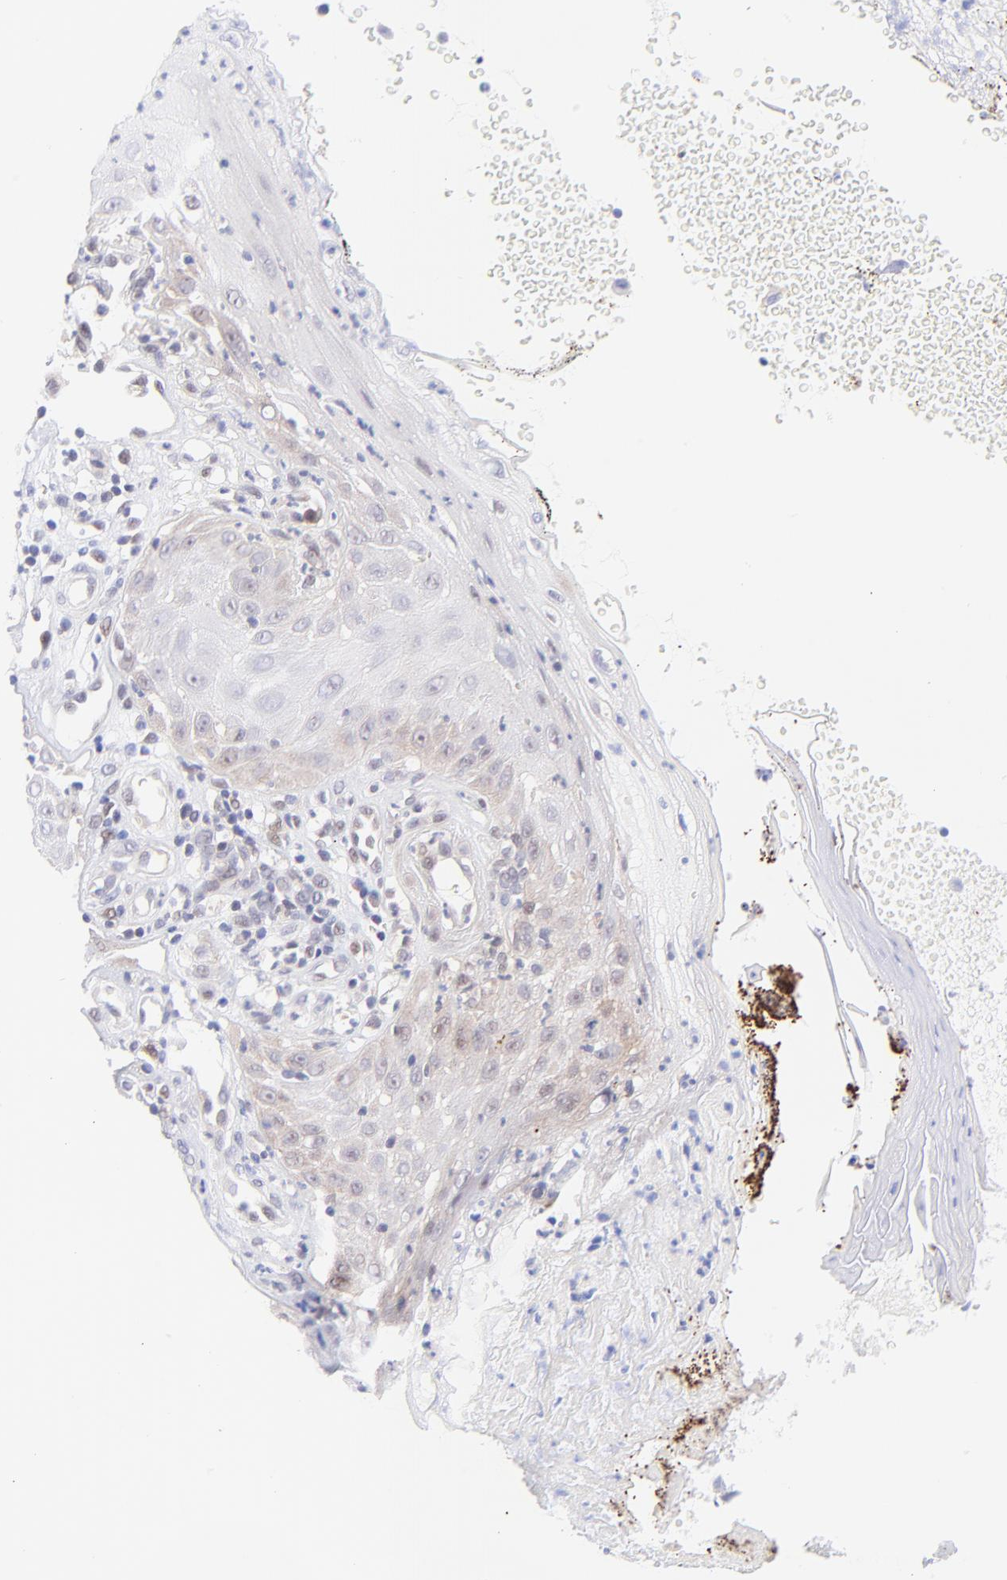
{"staining": {"intensity": "weak", "quantity": "<25%", "location": "cytoplasmic/membranous,nuclear"}, "tissue": "melanoma", "cell_type": "Tumor cells", "image_type": "cancer", "snomed": [{"axis": "morphology", "description": "Malignant melanoma, NOS"}, {"axis": "topography", "description": "Skin"}], "caption": "This is an immunohistochemistry photomicrograph of malignant melanoma. There is no expression in tumor cells.", "gene": "PBDC1", "patient": {"sex": "female", "age": 21}}